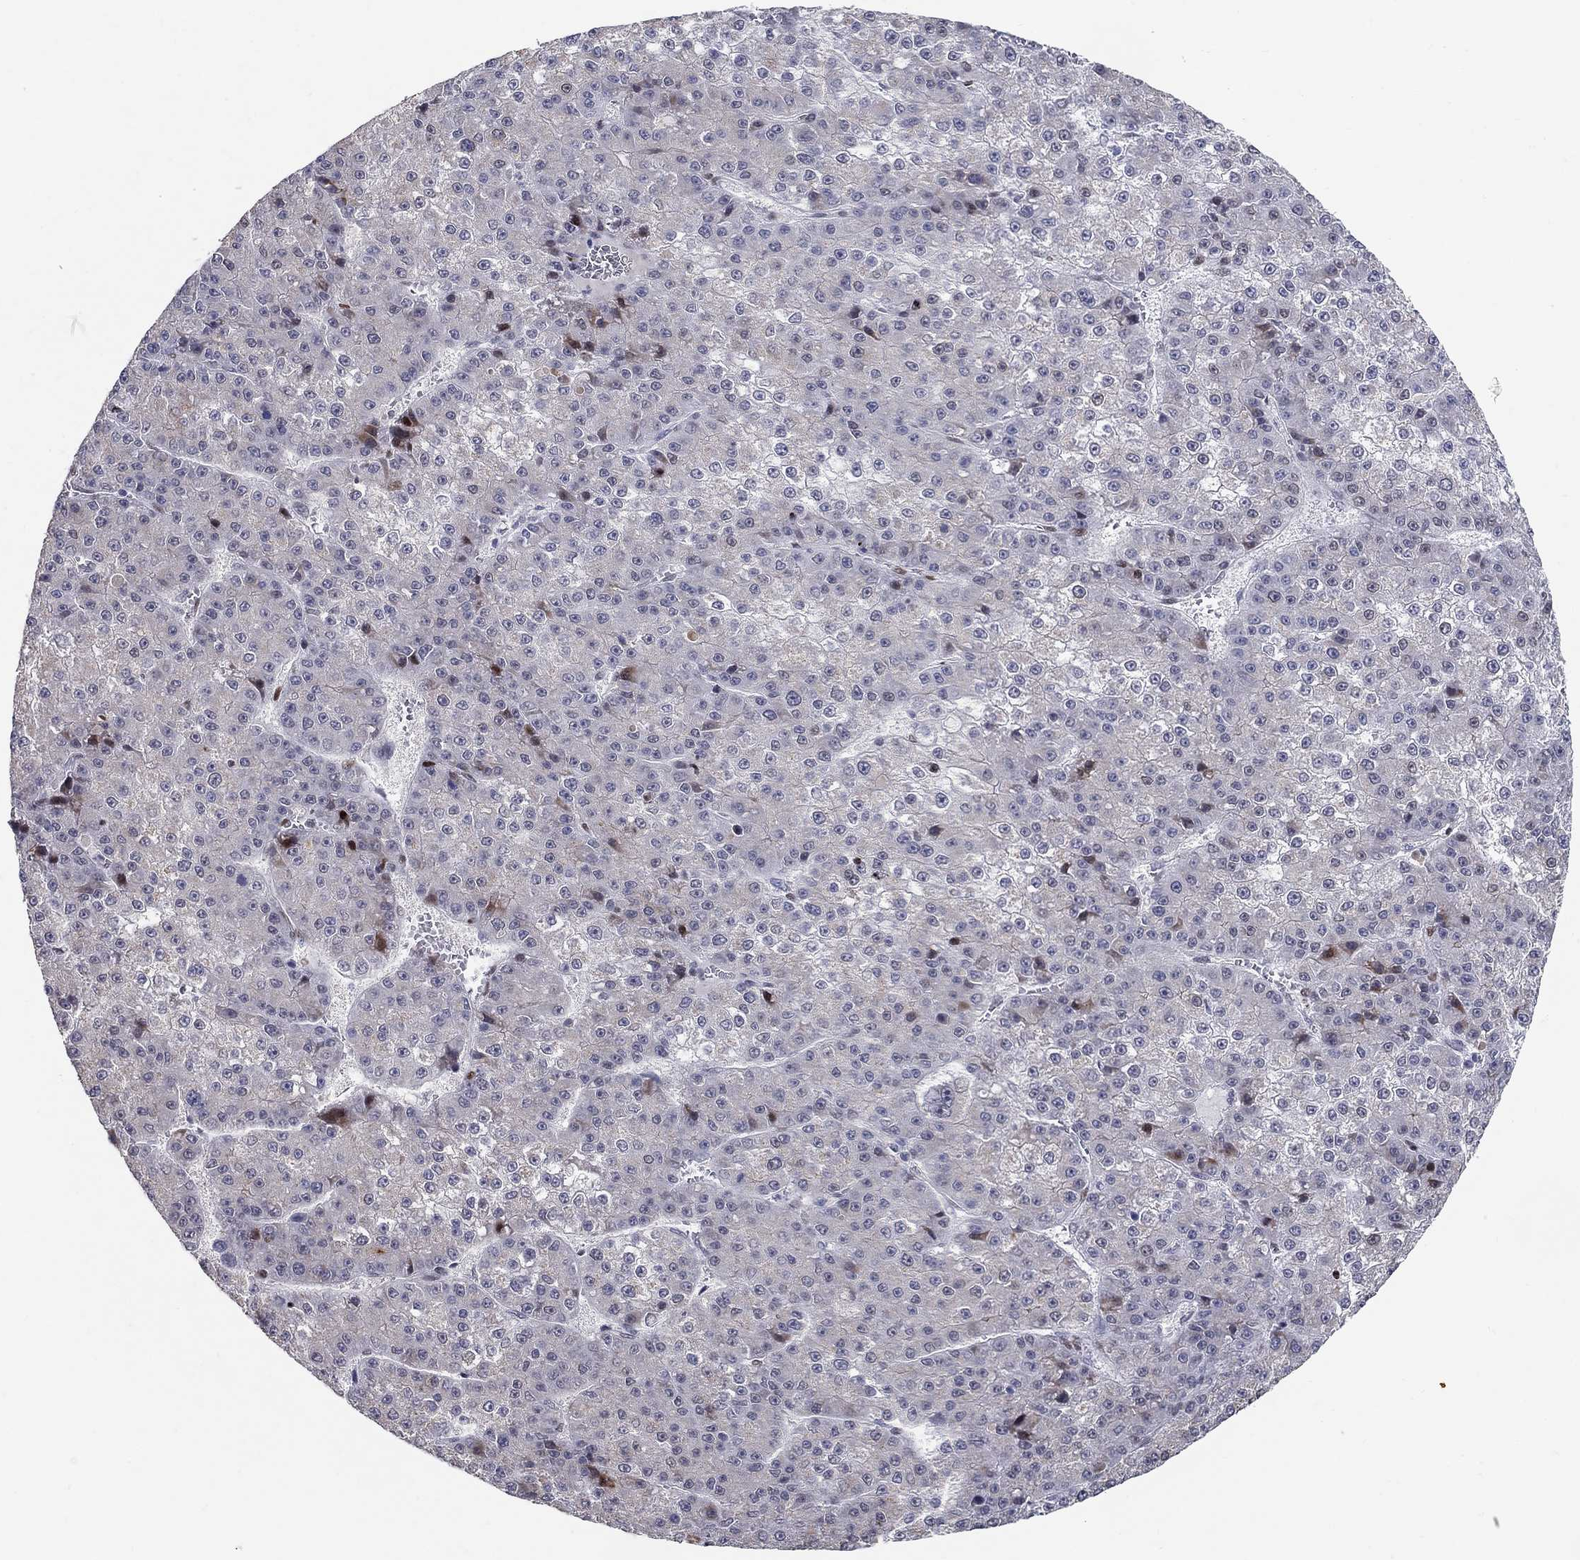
{"staining": {"intensity": "strong", "quantity": "<25%", "location": "nuclear"}, "tissue": "liver cancer", "cell_type": "Tumor cells", "image_type": "cancer", "snomed": [{"axis": "morphology", "description": "Carcinoma, Hepatocellular, NOS"}, {"axis": "topography", "description": "Liver"}], "caption": "Tumor cells reveal strong nuclear positivity in about <25% of cells in liver hepatocellular carcinoma.", "gene": "RAPGEF5", "patient": {"sex": "female", "age": 73}}